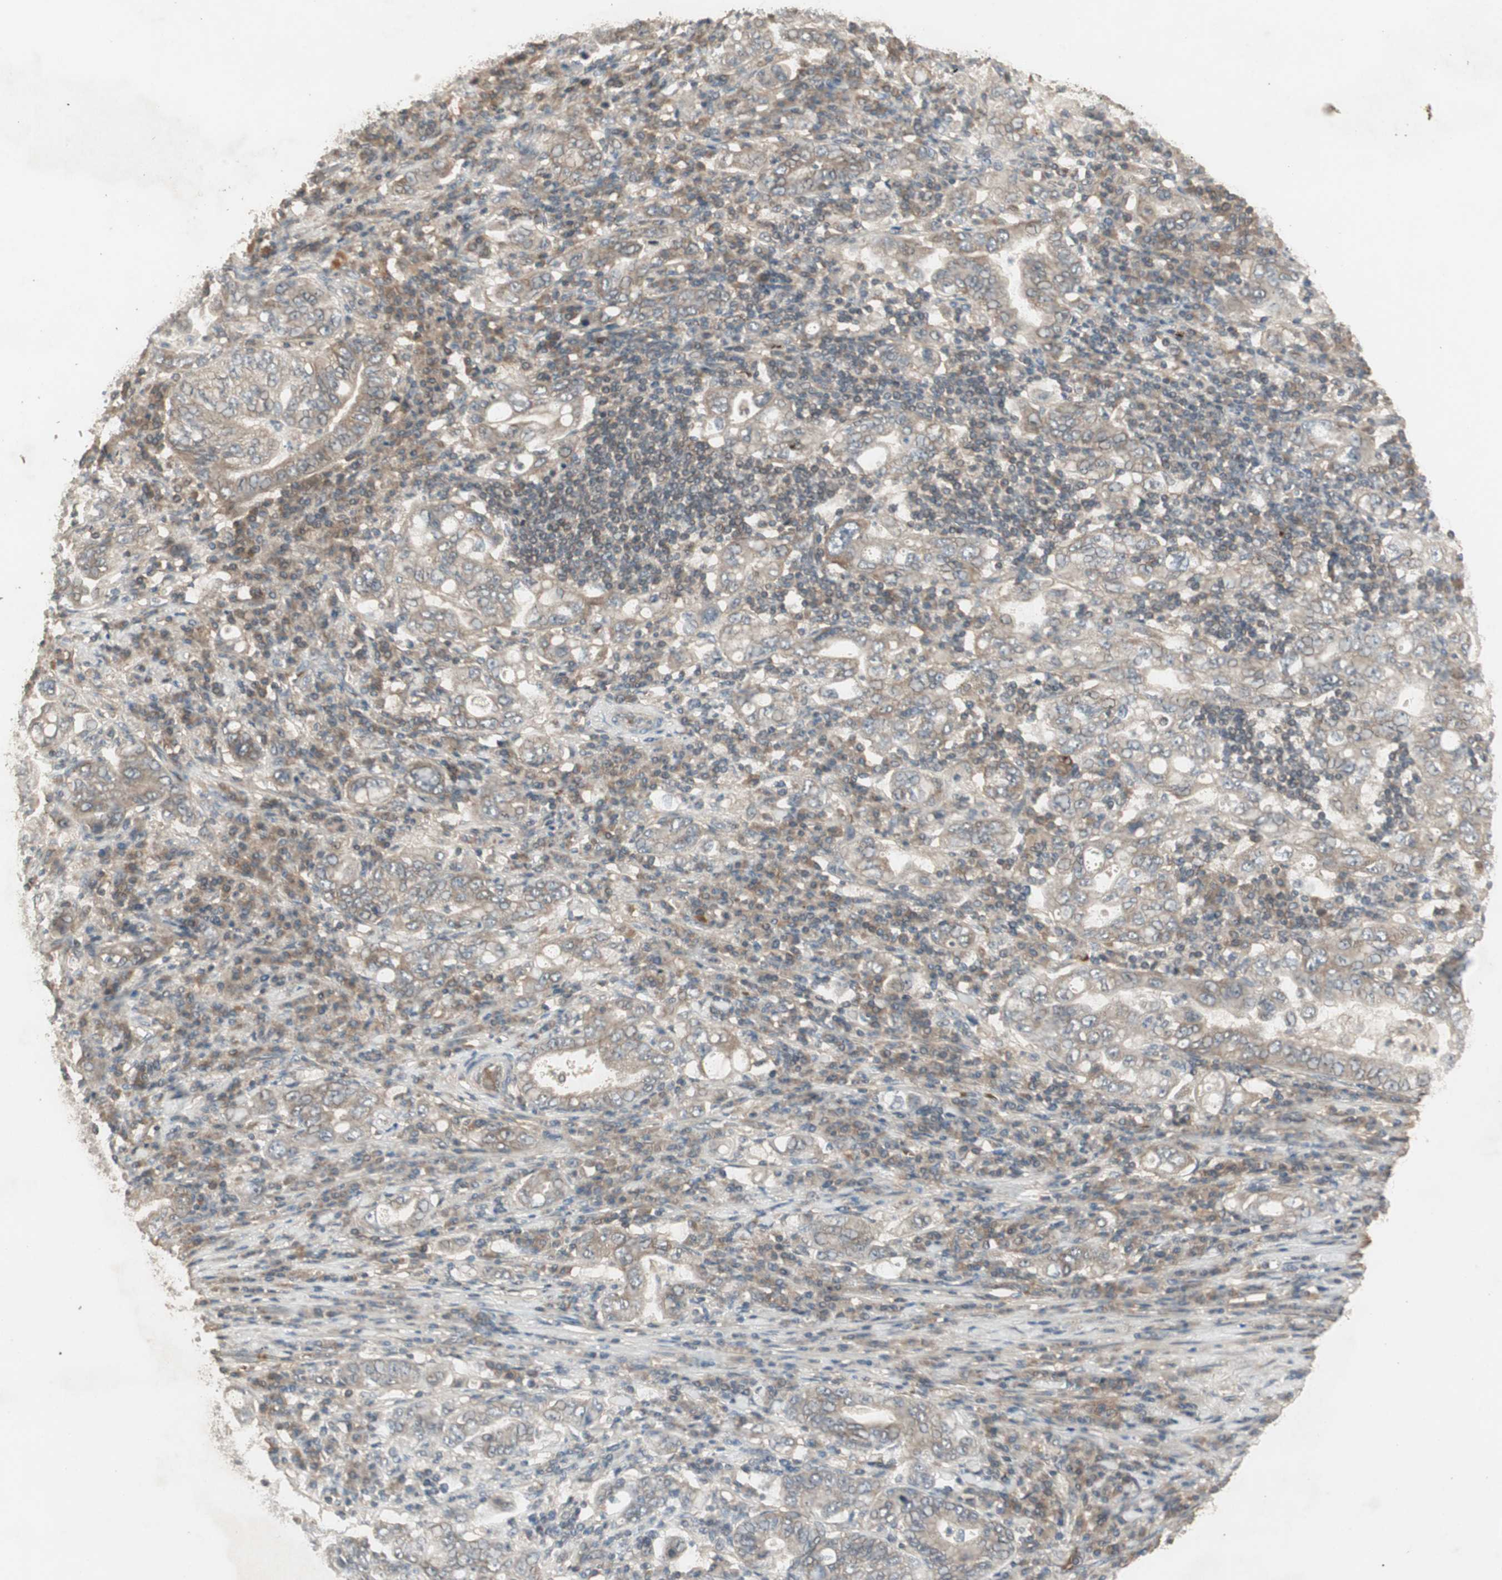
{"staining": {"intensity": "moderate", "quantity": ">75%", "location": "cytoplasmic/membranous"}, "tissue": "stomach cancer", "cell_type": "Tumor cells", "image_type": "cancer", "snomed": [{"axis": "morphology", "description": "Normal tissue, NOS"}, {"axis": "morphology", "description": "Adenocarcinoma, NOS"}, {"axis": "topography", "description": "Esophagus"}, {"axis": "topography", "description": "Stomach, upper"}, {"axis": "topography", "description": "Peripheral nerve tissue"}], "caption": "Moderate cytoplasmic/membranous staining for a protein is seen in about >75% of tumor cells of stomach cancer (adenocarcinoma) using IHC.", "gene": "UBAC1", "patient": {"sex": "male", "age": 62}}